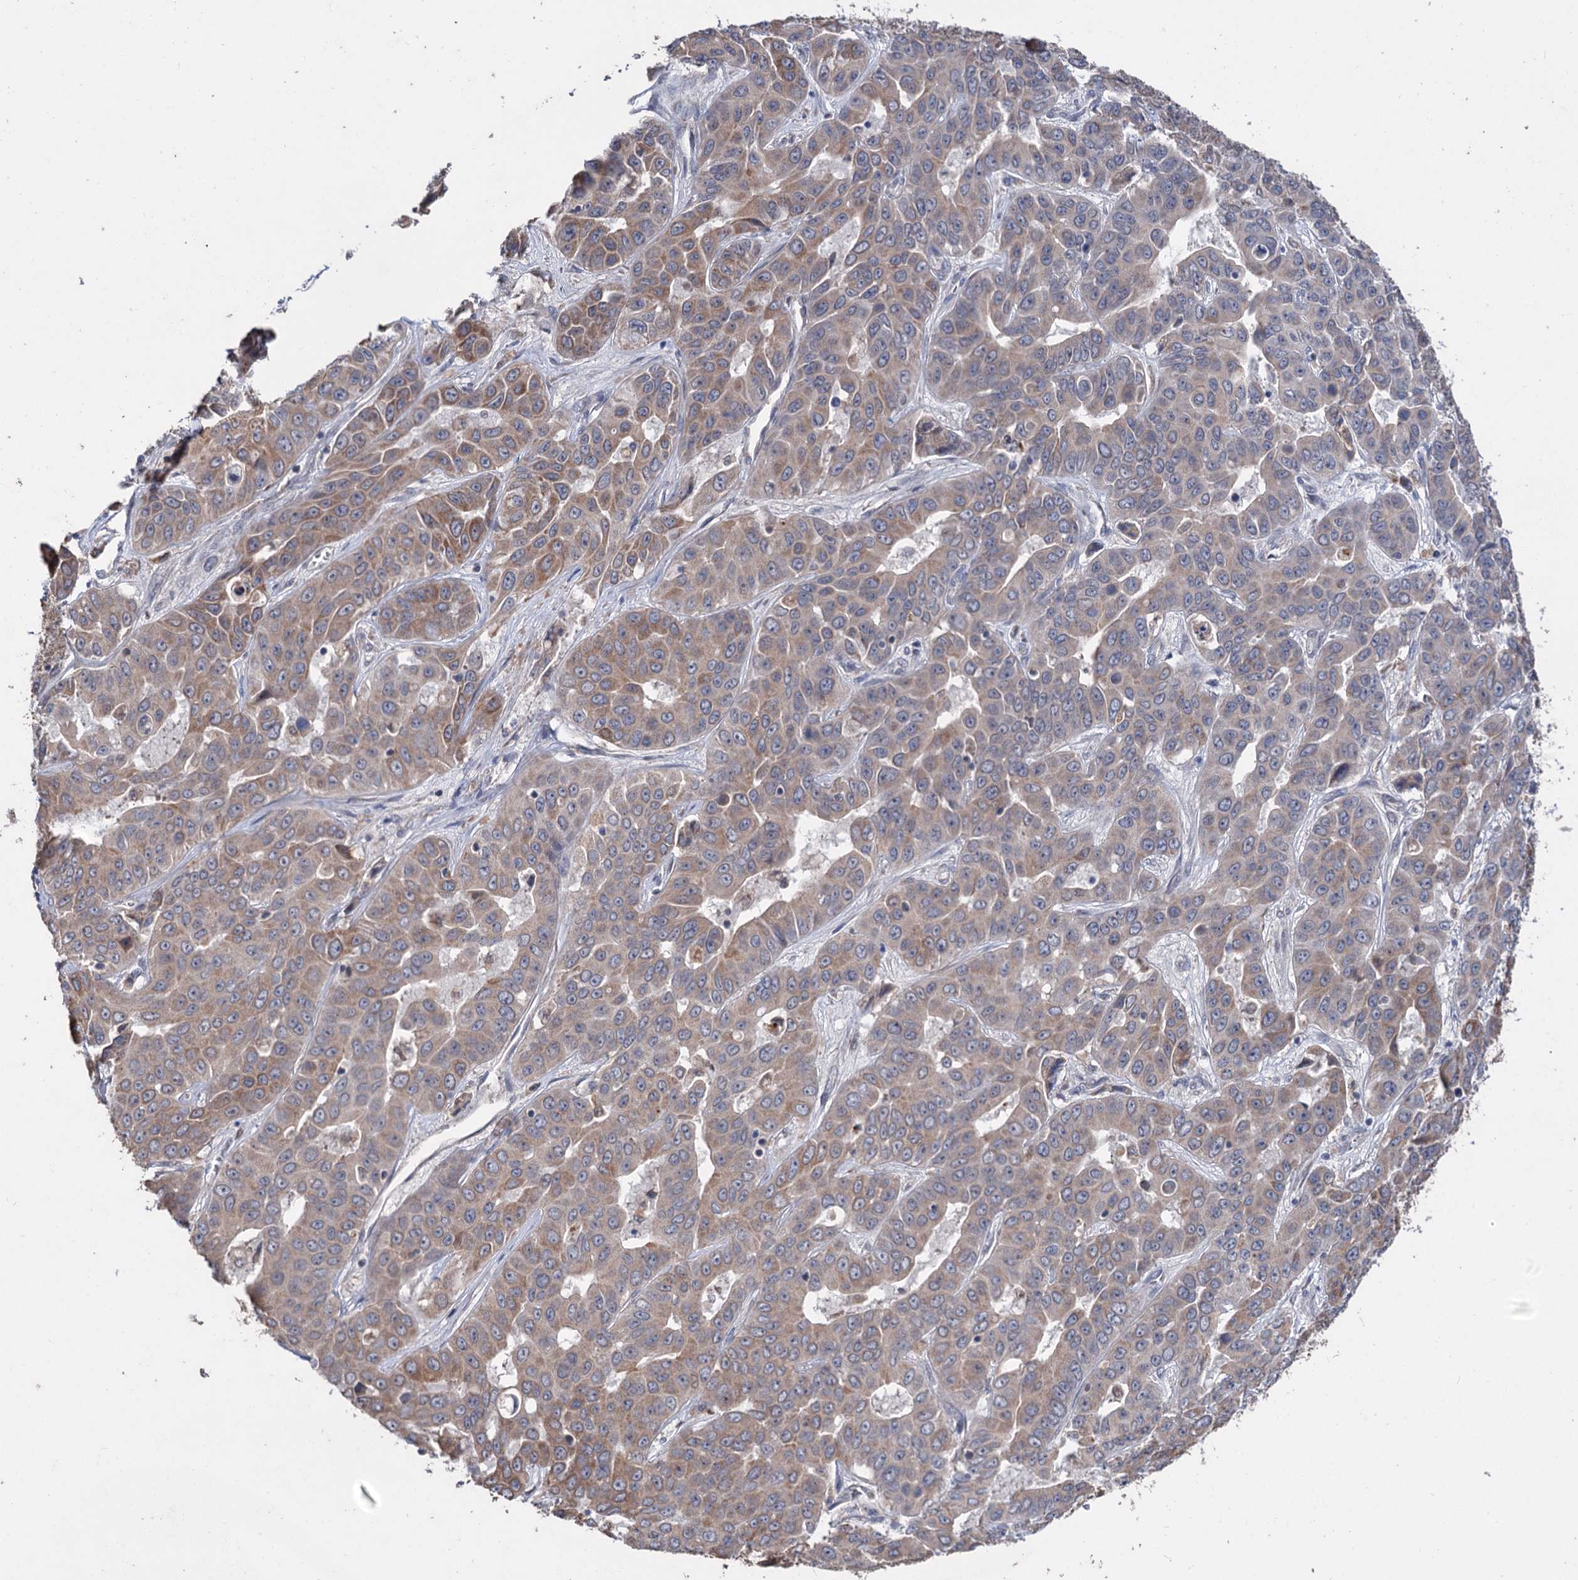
{"staining": {"intensity": "moderate", "quantity": "25%-75%", "location": "cytoplasmic/membranous"}, "tissue": "liver cancer", "cell_type": "Tumor cells", "image_type": "cancer", "snomed": [{"axis": "morphology", "description": "Cholangiocarcinoma"}, {"axis": "topography", "description": "Liver"}], "caption": "This photomicrograph exhibits IHC staining of human liver cholangiocarcinoma, with medium moderate cytoplasmic/membranous expression in about 25%-75% of tumor cells.", "gene": "CLPB", "patient": {"sex": "female", "age": 52}}